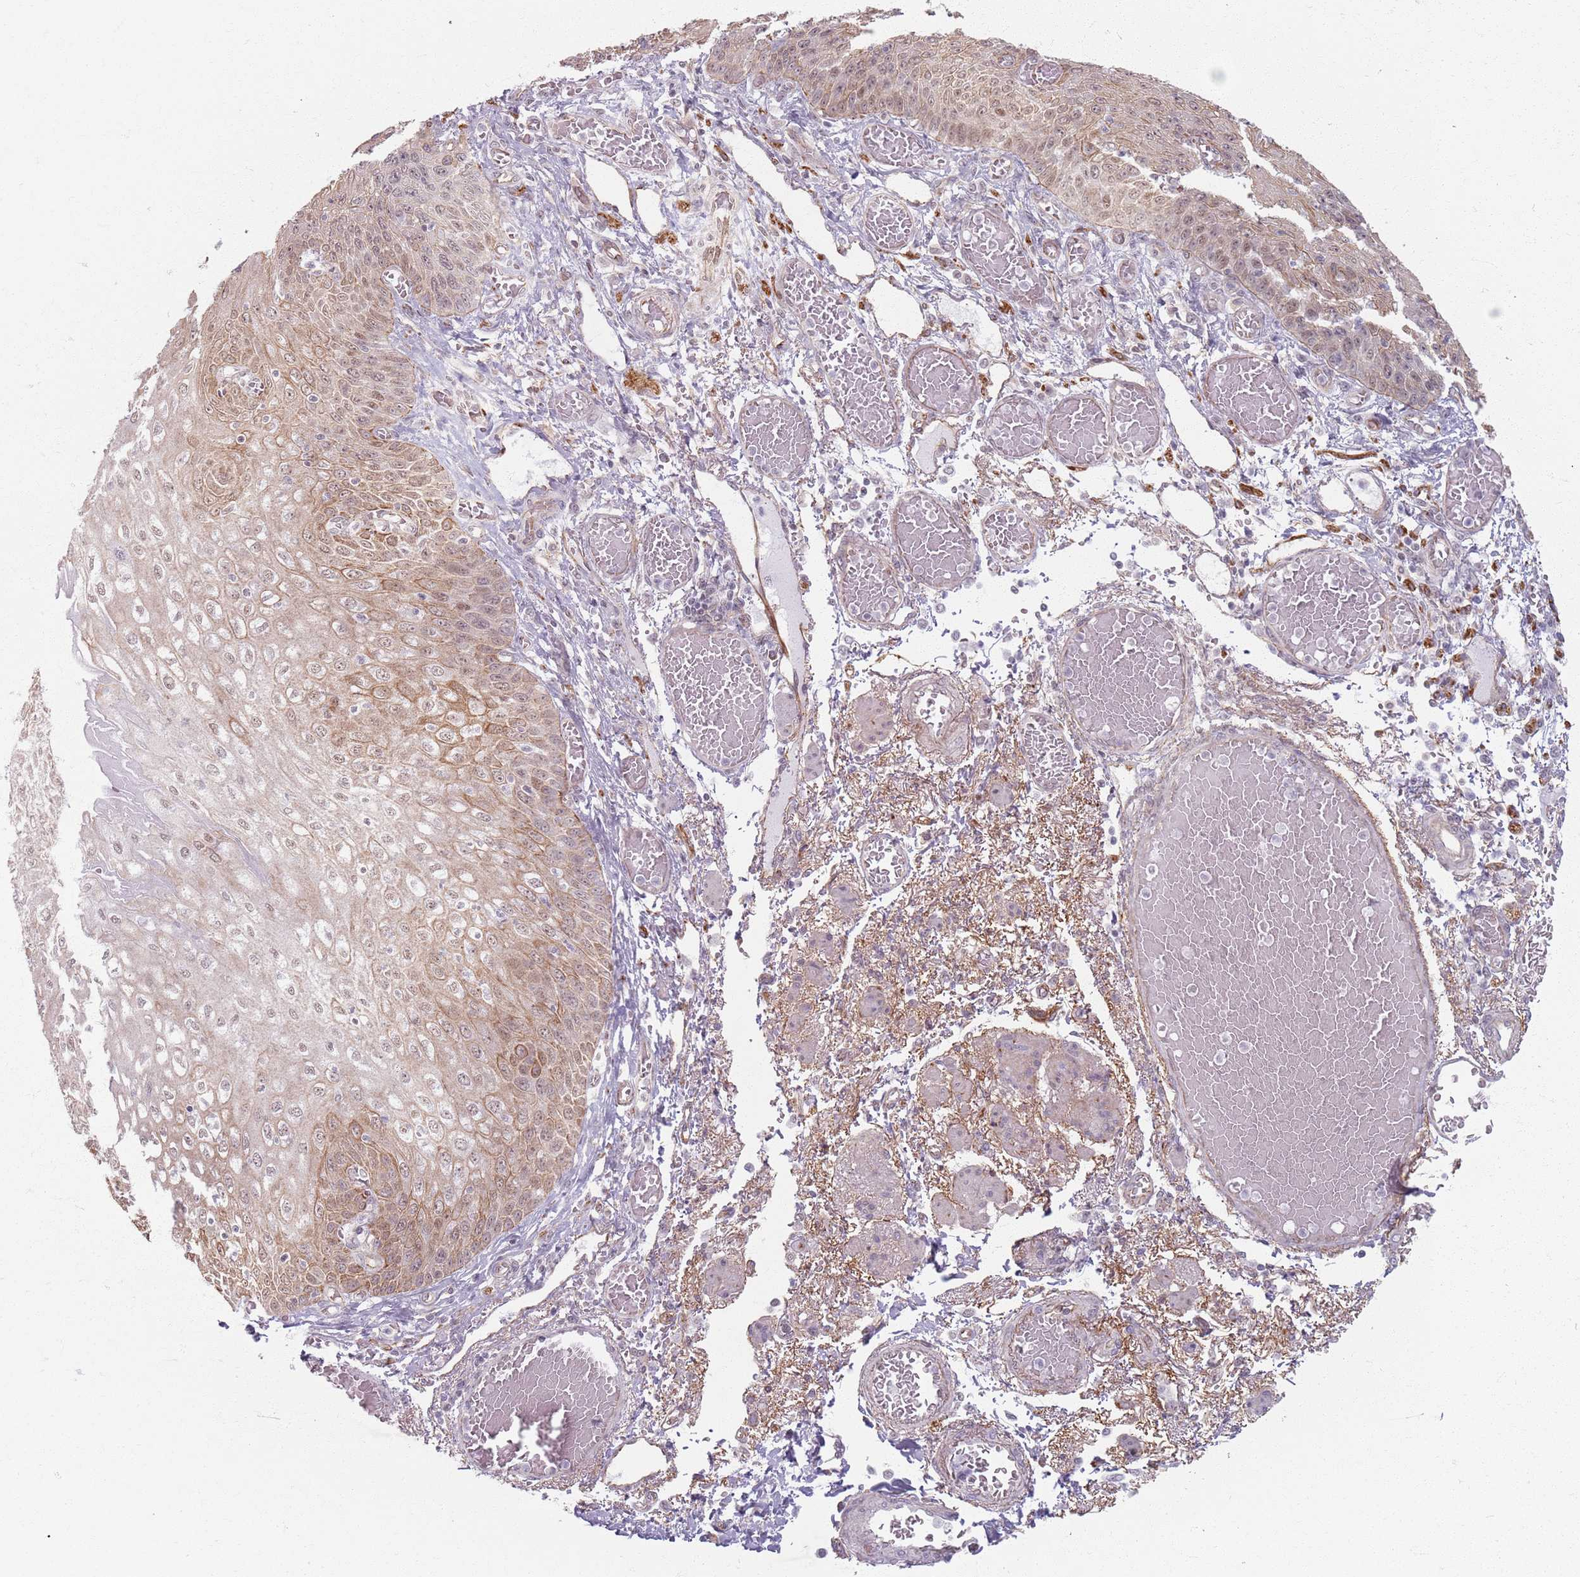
{"staining": {"intensity": "moderate", "quantity": "25%-75%", "location": "cytoplasmic/membranous,nuclear"}, "tissue": "esophagus", "cell_type": "Squamous epithelial cells", "image_type": "normal", "snomed": [{"axis": "morphology", "description": "Normal tissue, NOS"}, {"axis": "topography", "description": "Esophagus"}], "caption": "IHC staining of normal esophagus, which shows medium levels of moderate cytoplasmic/membranous,nuclear expression in approximately 25%-75% of squamous epithelial cells indicating moderate cytoplasmic/membranous,nuclear protein positivity. The staining was performed using DAB (3,3'-diaminobenzidine) (brown) for protein detection and nuclei were counterstained in hematoxylin (blue).", "gene": "KCNA5", "patient": {"sex": "male", "age": 81}}